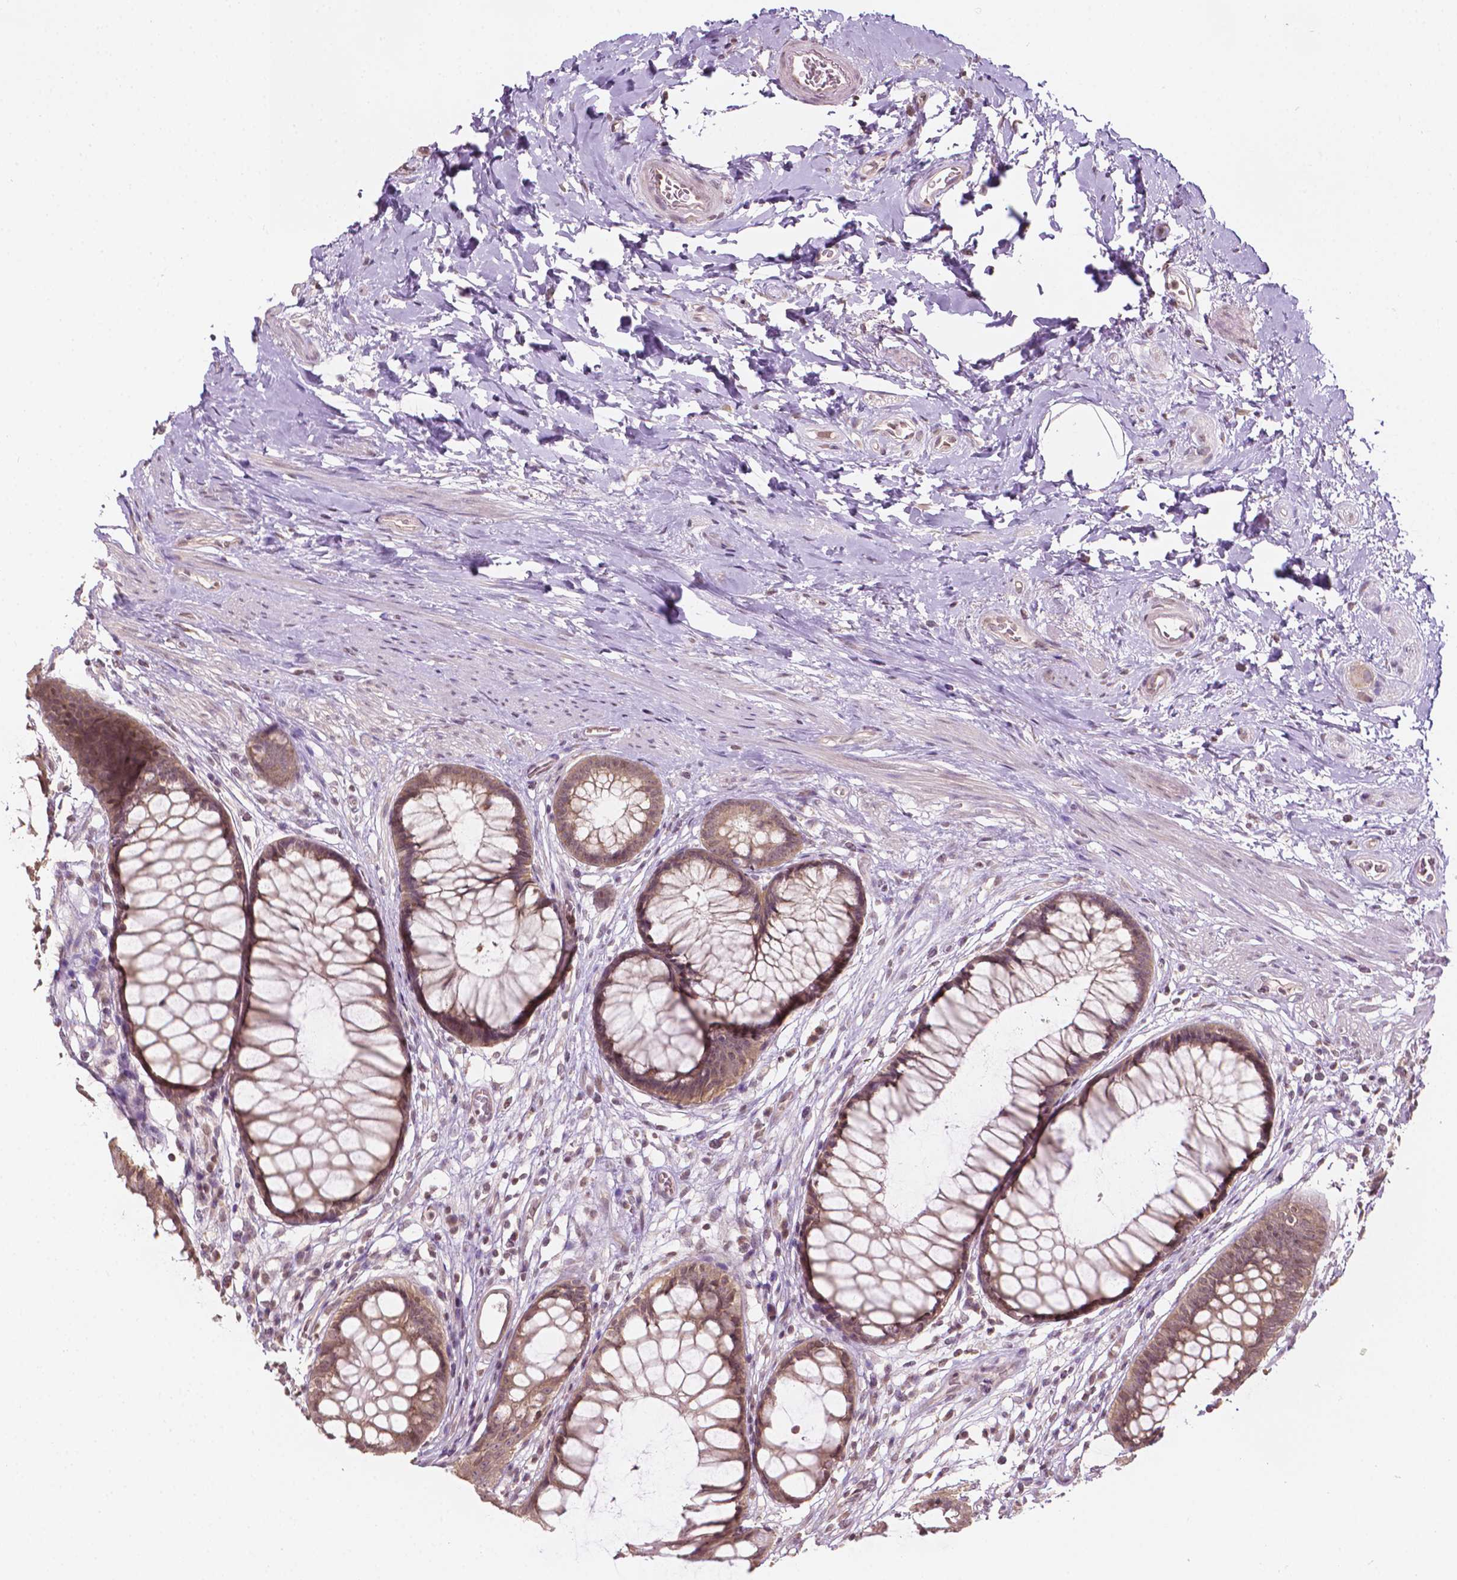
{"staining": {"intensity": "moderate", "quantity": ">75%", "location": "cytoplasmic/membranous"}, "tissue": "rectum", "cell_type": "Glandular cells", "image_type": "normal", "snomed": [{"axis": "morphology", "description": "Normal tissue, NOS"}, {"axis": "topography", "description": "Smooth muscle"}, {"axis": "topography", "description": "Rectum"}], "caption": "IHC (DAB (3,3'-diaminobenzidine)) staining of unremarkable human rectum reveals moderate cytoplasmic/membranous protein expression in approximately >75% of glandular cells.", "gene": "NOS1AP", "patient": {"sex": "male", "age": 53}}